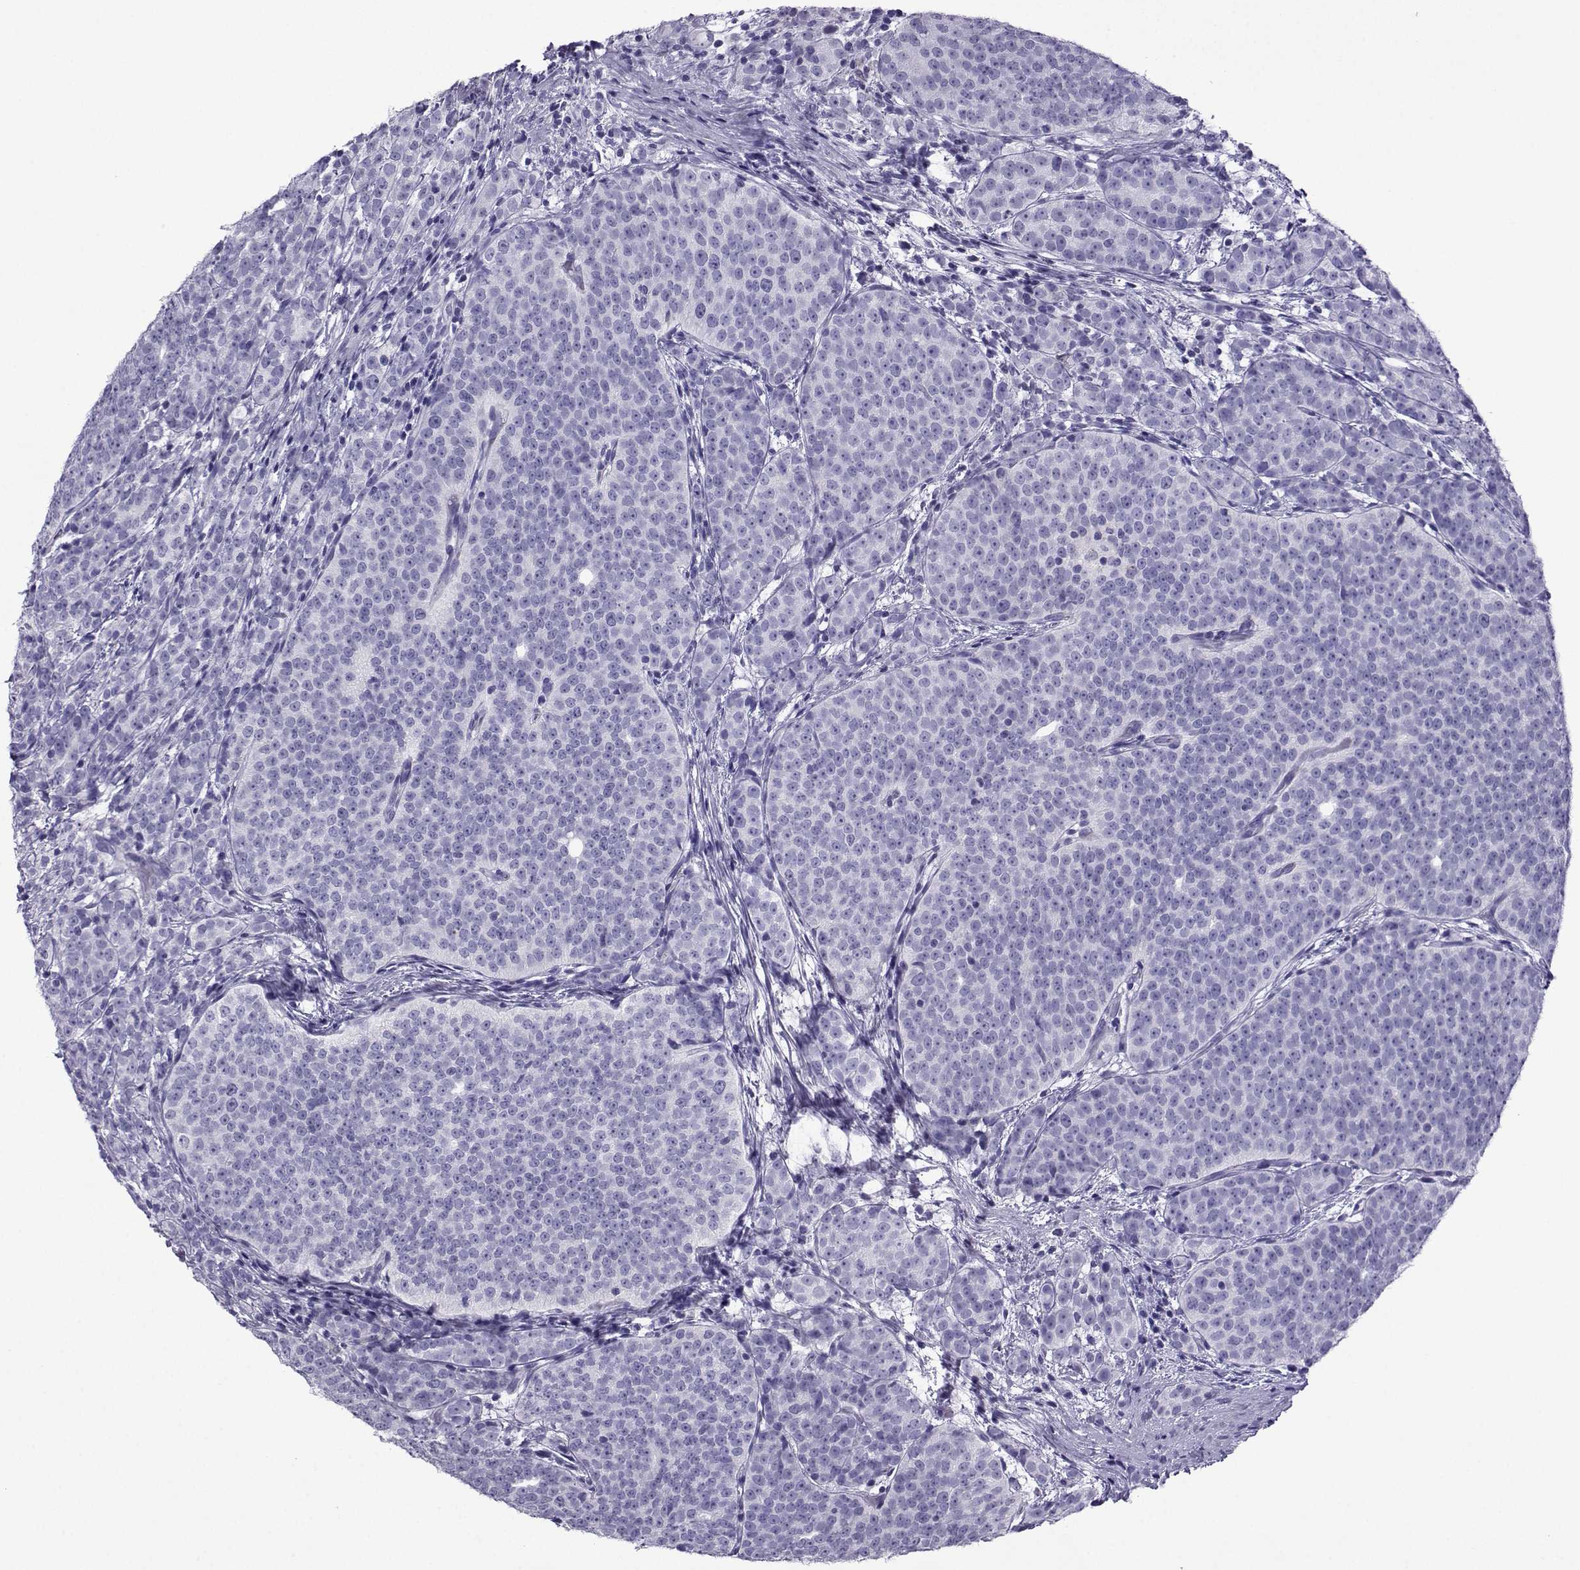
{"staining": {"intensity": "negative", "quantity": "none", "location": "none"}, "tissue": "prostate cancer", "cell_type": "Tumor cells", "image_type": "cancer", "snomed": [{"axis": "morphology", "description": "Adenocarcinoma, High grade"}, {"axis": "topography", "description": "Prostate"}], "caption": "An immunohistochemistry (IHC) photomicrograph of prostate cancer is shown. There is no staining in tumor cells of prostate cancer. (DAB IHC with hematoxylin counter stain).", "gene": "CRYBB1", "patient": {"sex": "male", "age": 53}}